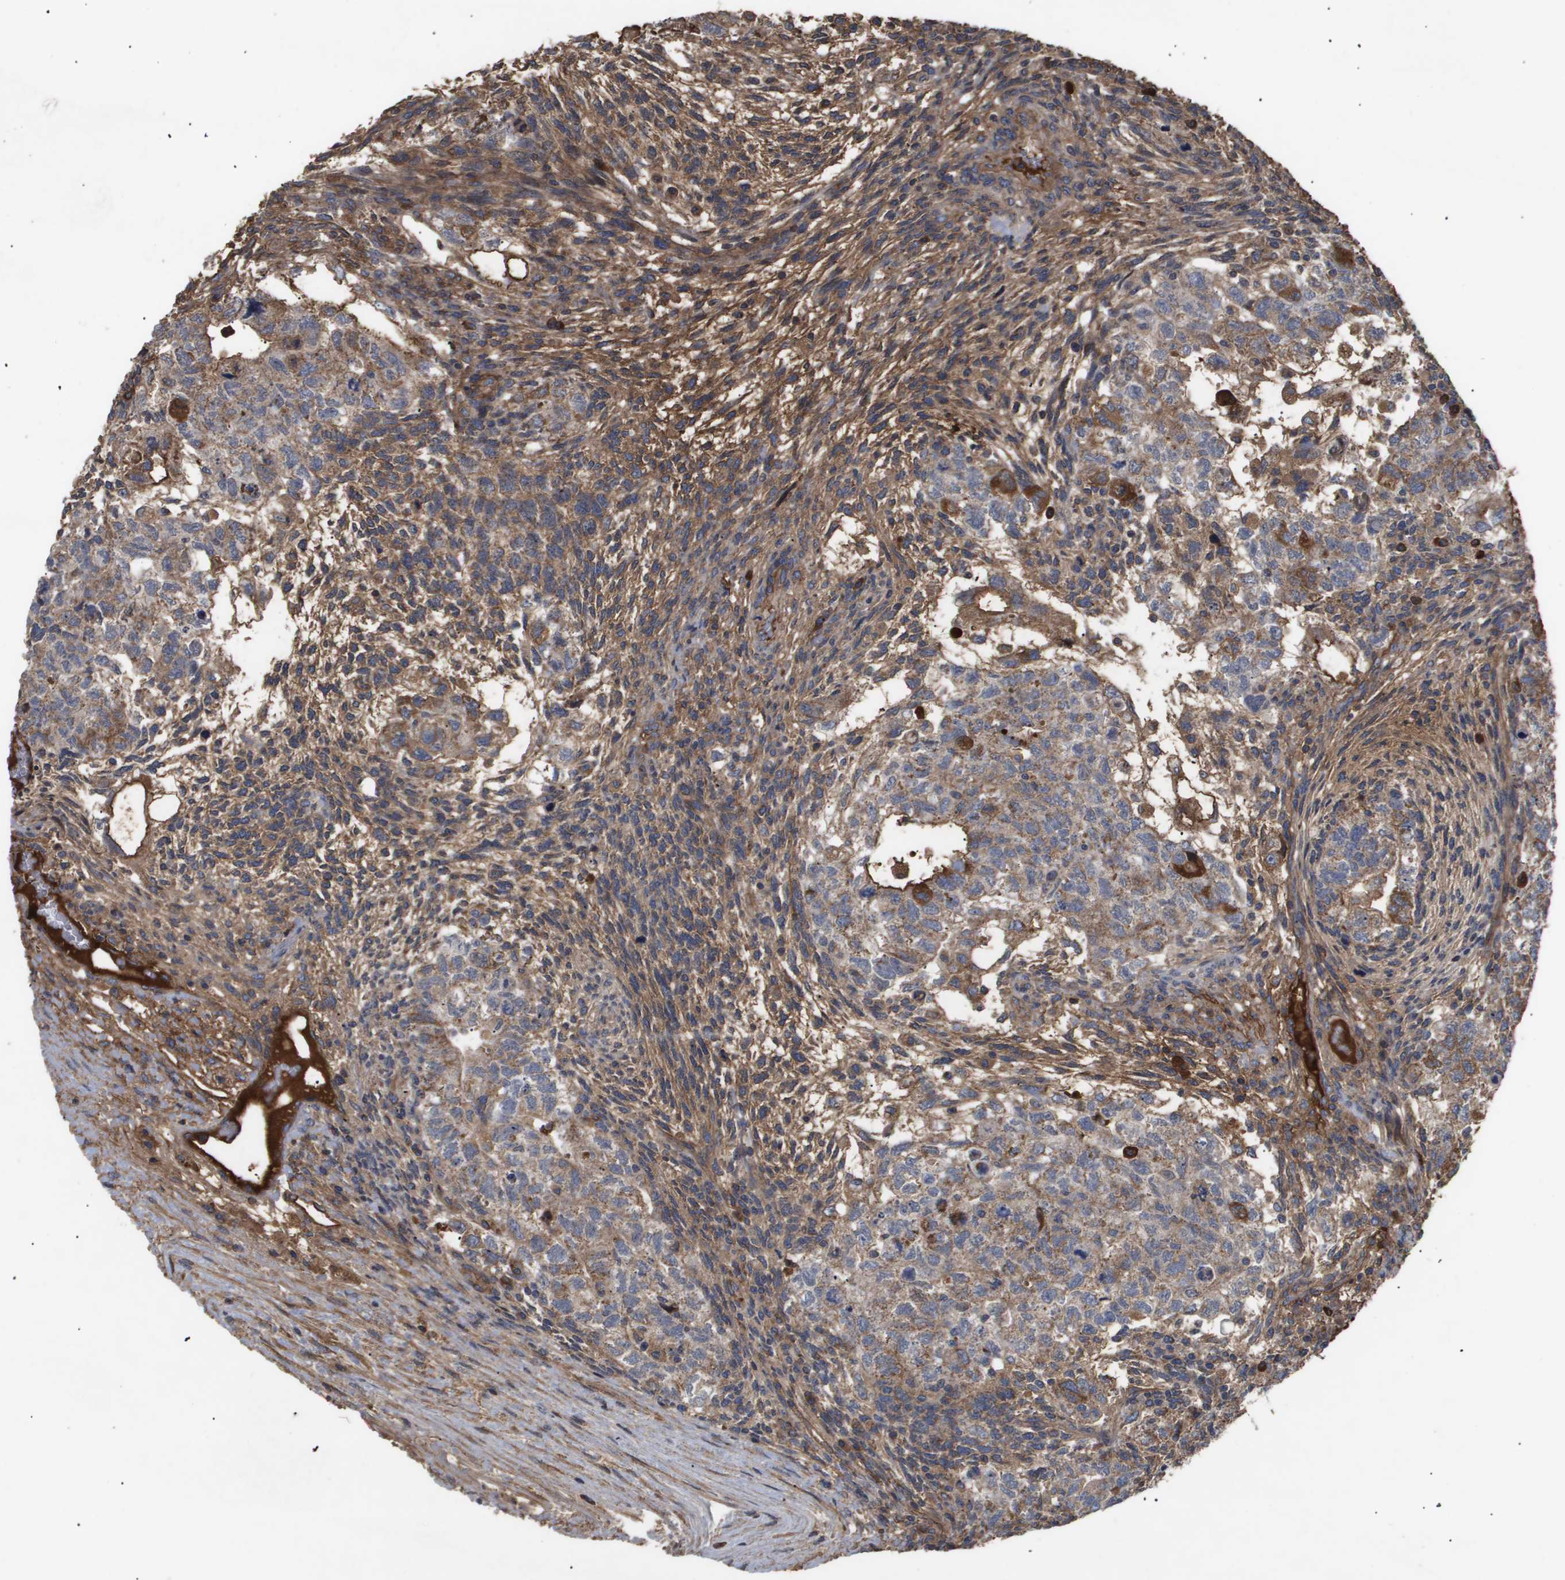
{"staining": {"intensity": "moderate", "quantity": ">75%", "location": "cytoplasmic/membranous"}, "tissue": "testis cancer", "cell_type": "Tumor cells", "image_type": "cancer", "snomed": [{"axis": "morphology", "description": "Normal tissue, NOS"}, {"axis": "morphology", "description": "Carcinoma, Embryonal, NOS"}, {"axis": "topography", "description": "Testis"}], "caption": "Protein expression analysis of testis cancer reveals moderate cytoplasmic/membranous staining in approximately >75% of tumor cells.", "gene": "TNS1", "patient": {"sex": "male", "age": 36}}